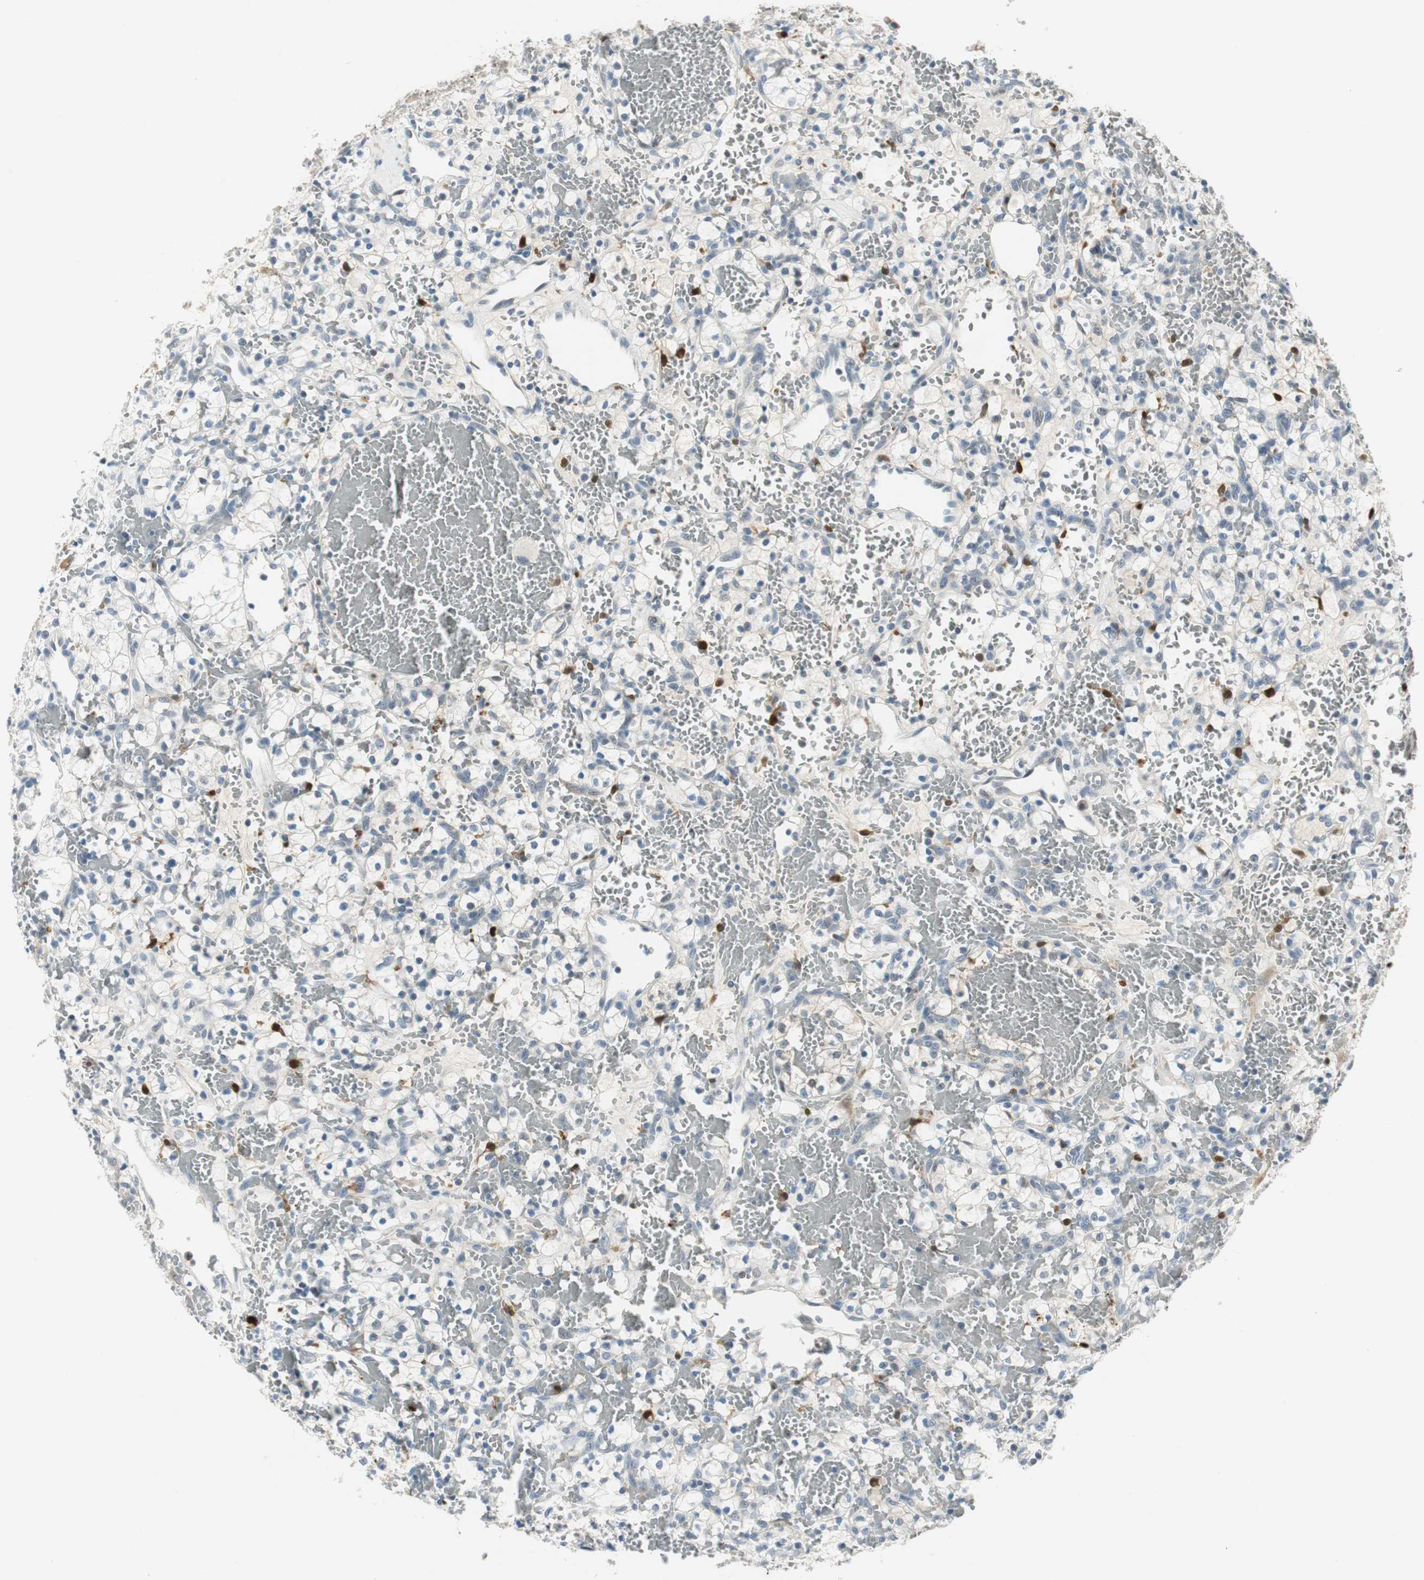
{"staining": {"intensity": "negative", "quantity": "none", "location": "none"}, "tissue": "renal cancer", "cell_type": "Tumor cells", "image_type": "cancer", "snomed": [{"axis": "morphology", "description": "Adenocarcinoma, NOS"}, {"axis": "topography", "description": "Kidney"}], "caption": "This micrograph is of renal cancer (adenocarcinoma) stained with IHC to label a protein in brown with the nuclei are counter-stained blue. There is no positivity in tumor cells.", "gene": "ME1", "patient": {"sex": "female", "age": 60}}